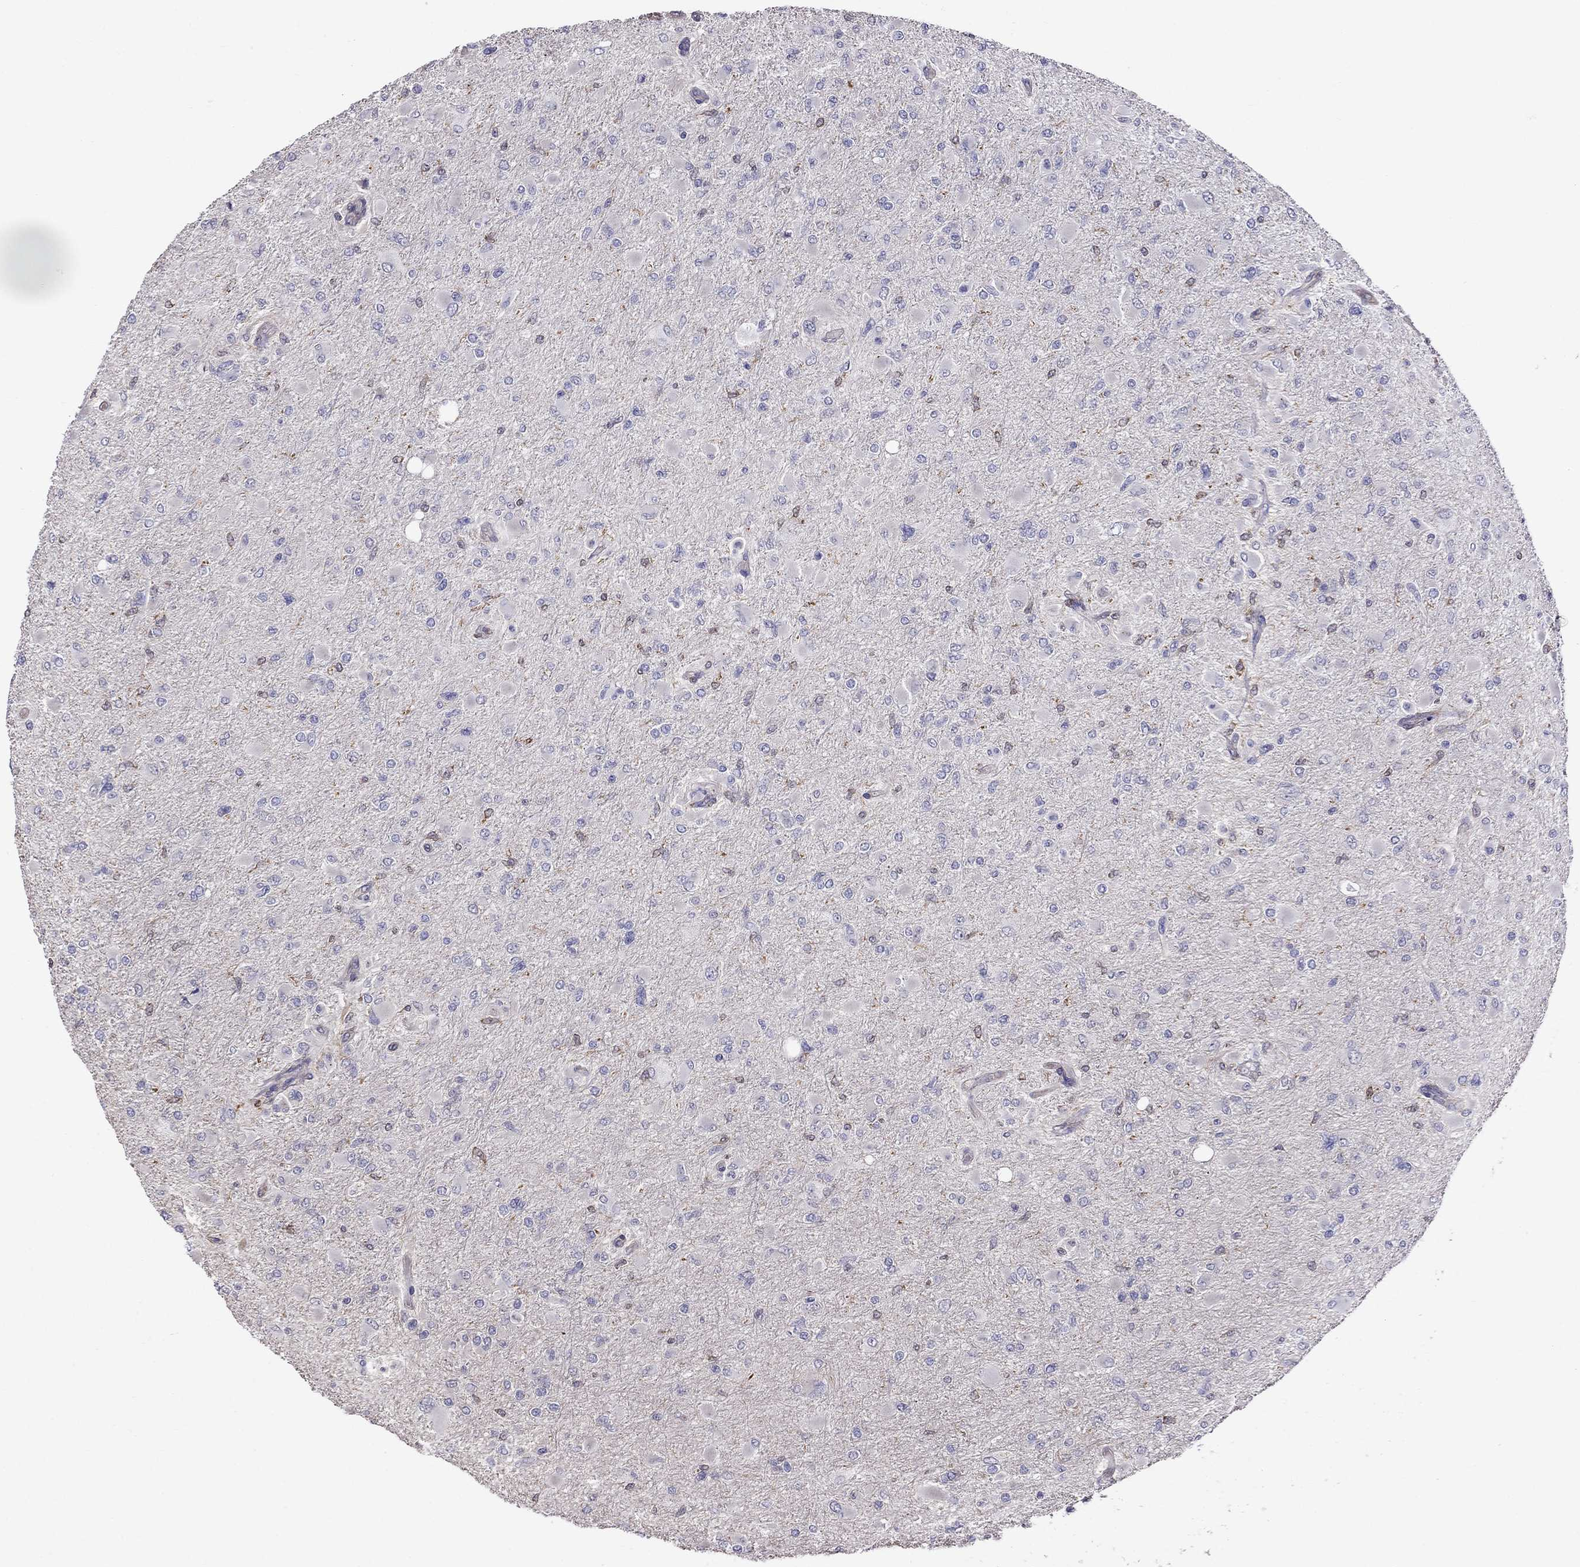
{"staining": {"intensity": "negative", "quantity": "none", "location": "none"}, "tissue": "glioma", "cell_type": "Tumor cells", "image_type": "cancer", "snomed": [{"axis": "morphology", "description": "Glioma, malignant, High grade"}, {"axis": "topography", "description": "Cerebral cortex"}], "caption": "Tumor cells are negative for brown protein staining in malignant high-grade glioma.", "gene": "ADAM28", "patient": {"sex": "female", "age": 36}}